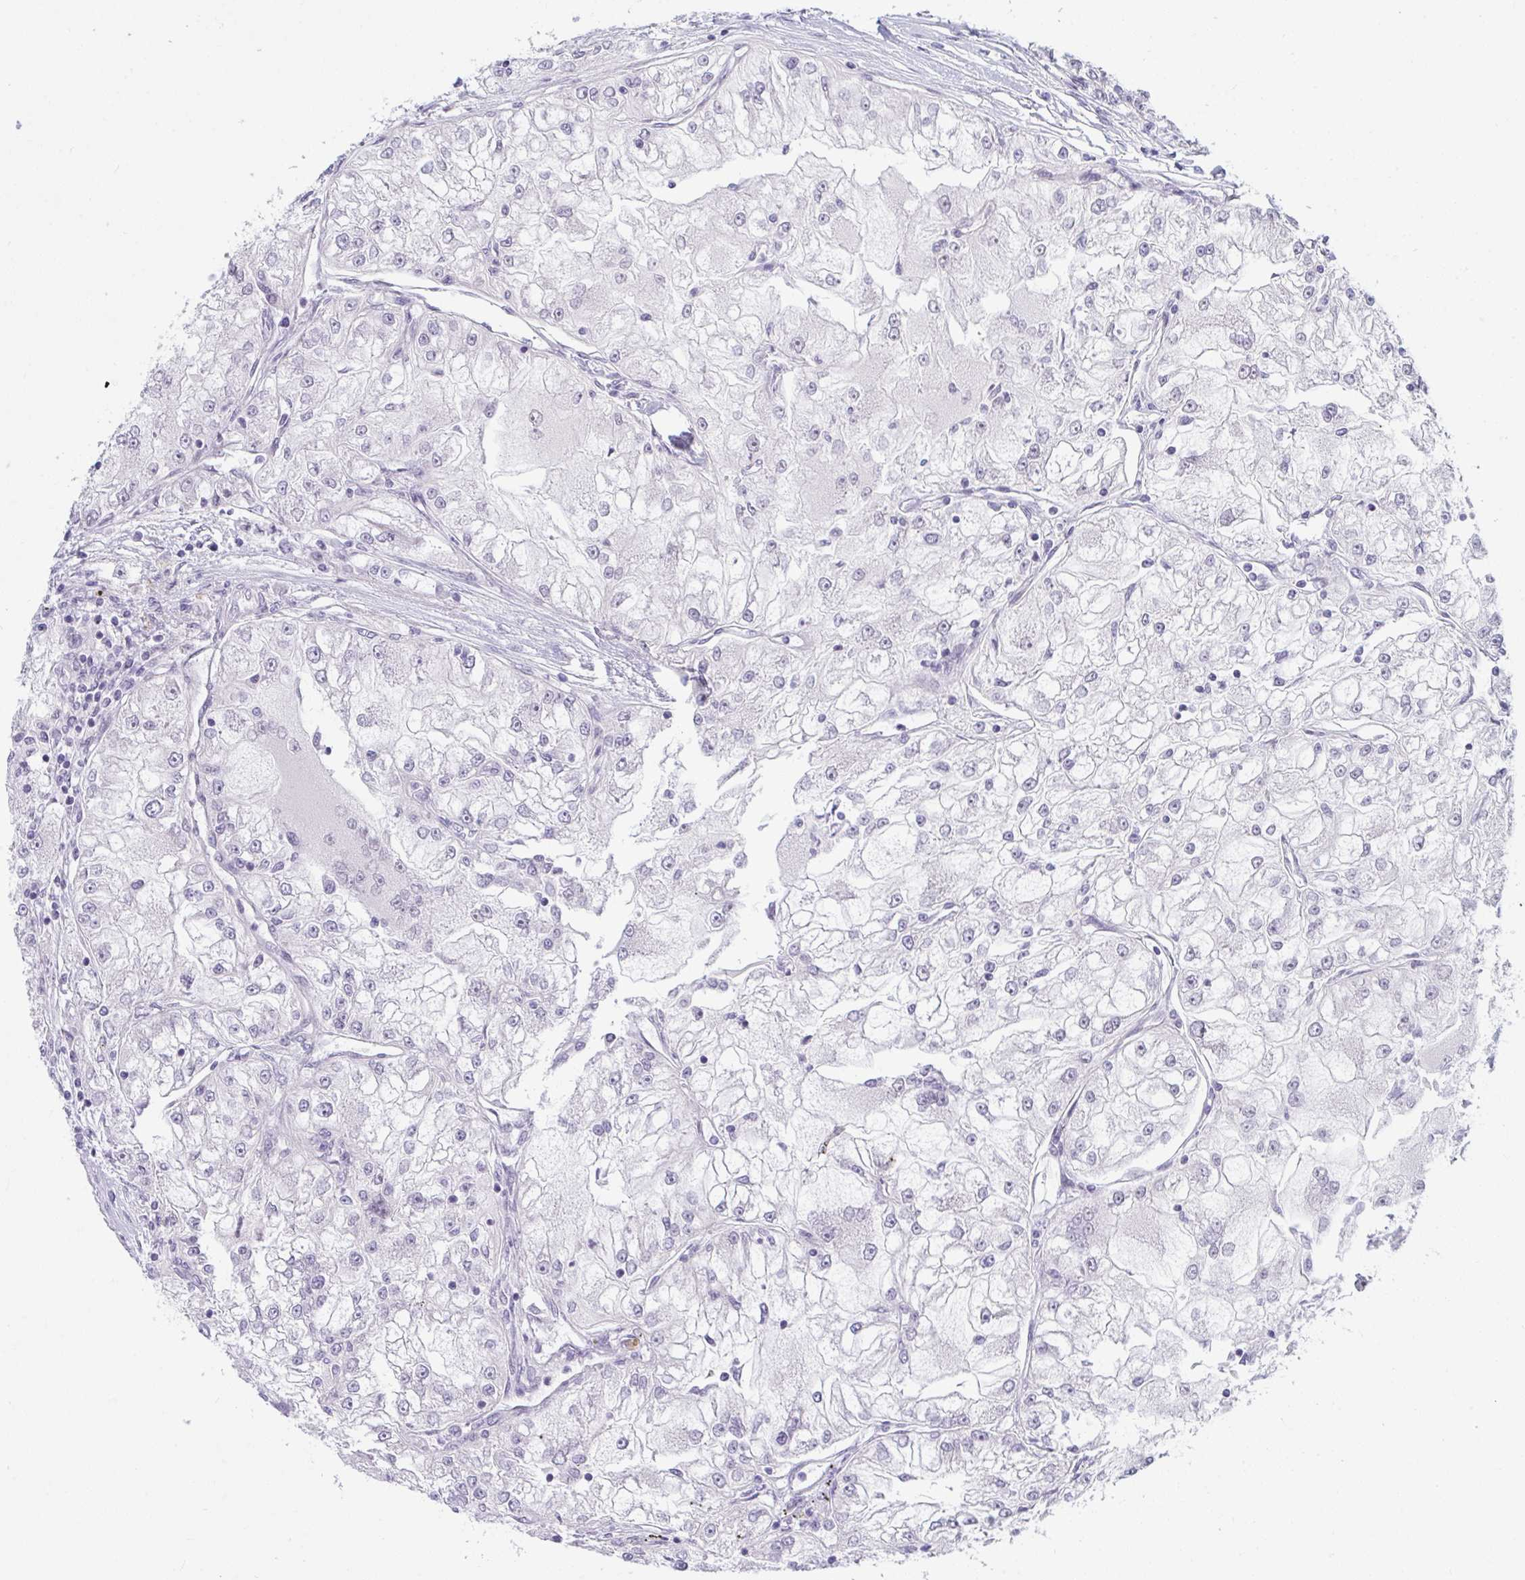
{"staining": {"intensity": "negative", "quantity": "none", "location": "none"}, "tissue": "renal cancer", "cell_type": "Tumor cells", "image_type": "cancer", "snomed": [{"axis": "morphology", "description": "Adenocarcinoma, NOS"}, {"axis": "topography", "description": "Kidney"}], "caption": "Immunohistochemical staining of renal cancer (adenocarcinoma) demonstrates no significant expression in tumor cells.", "gene": "TCEAL8", "patient": {"sex": "female", "age": 72}}